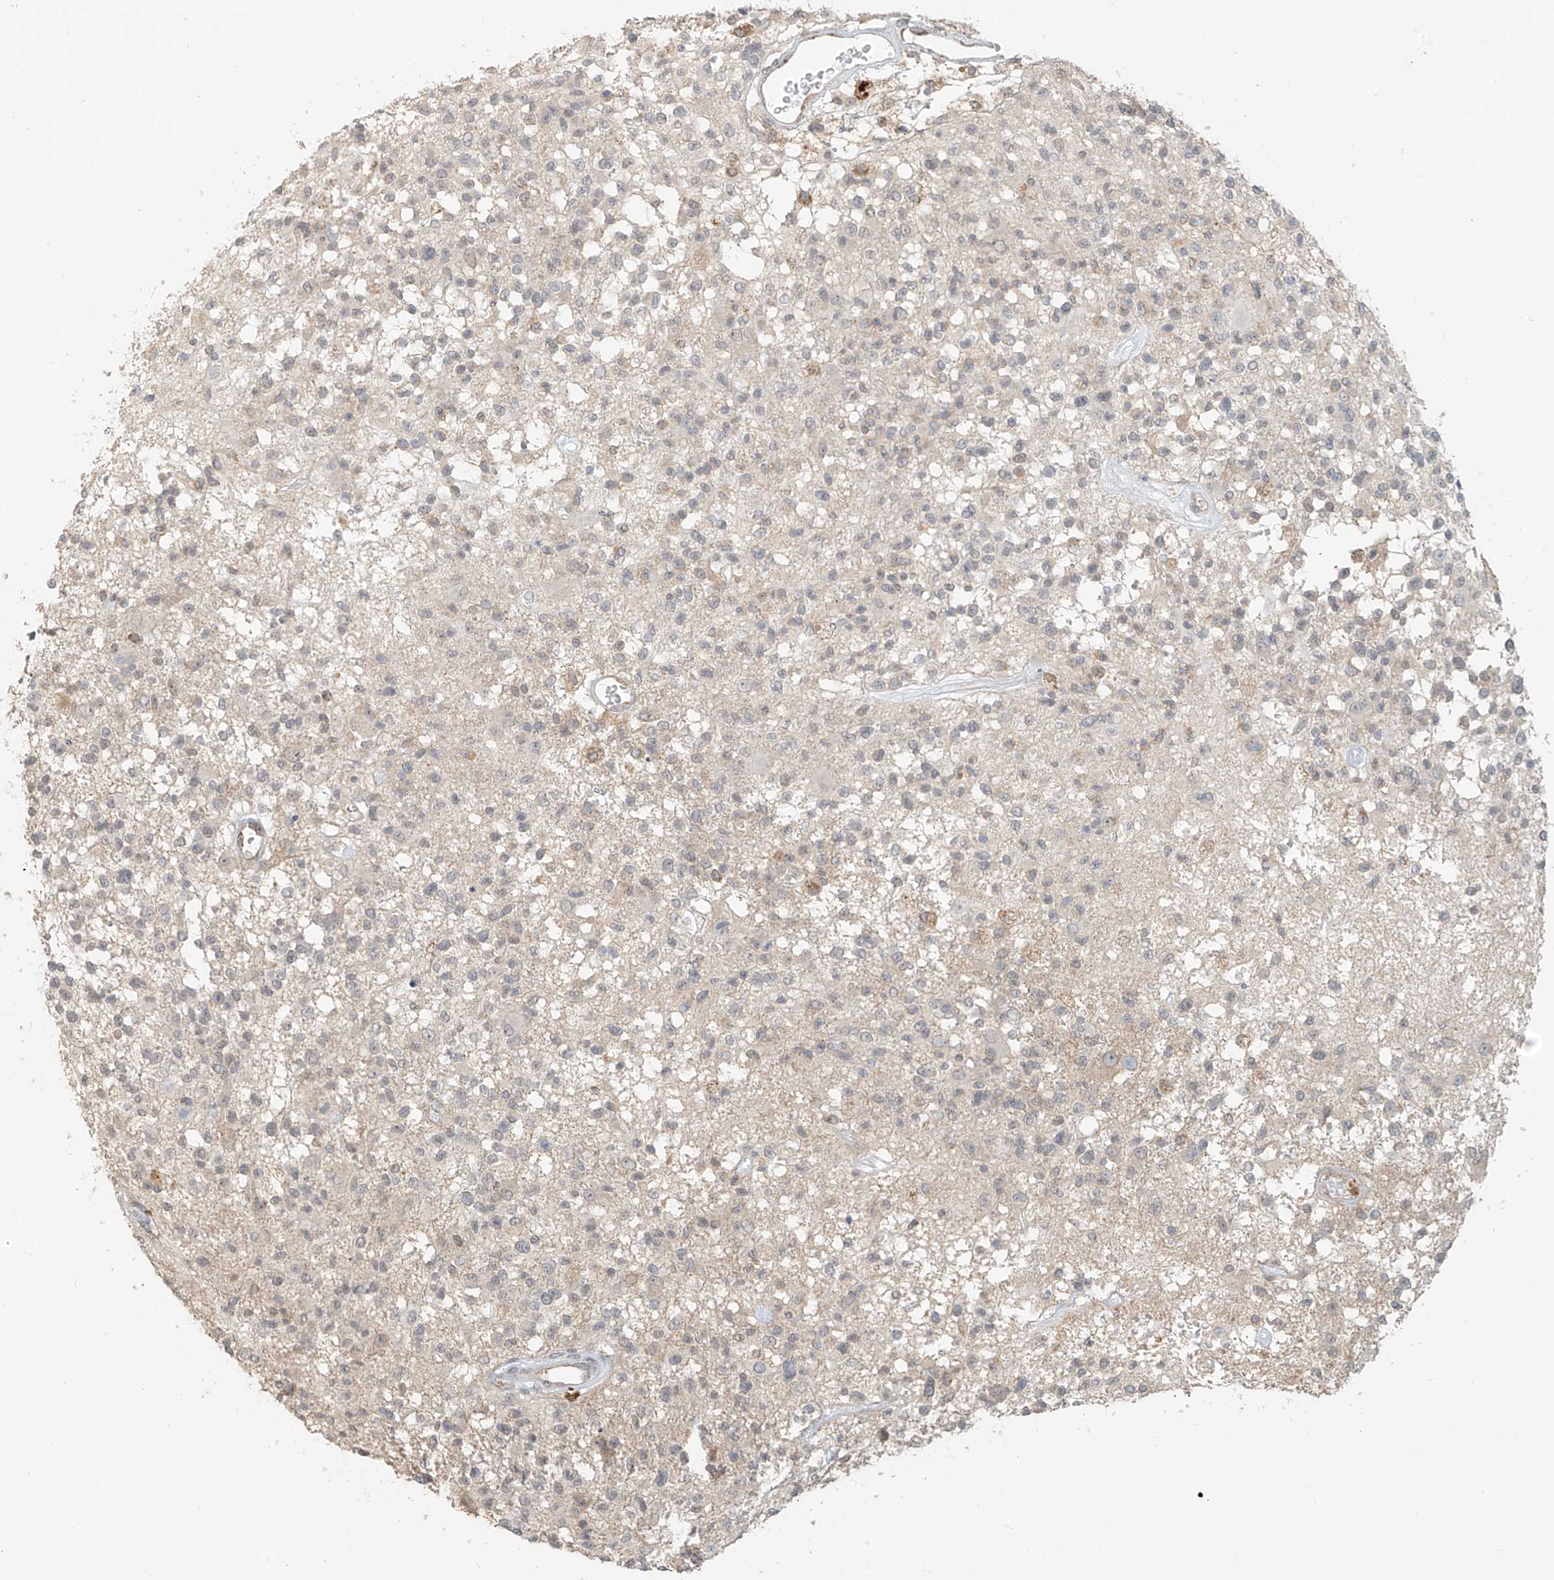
{"staining": {"intensity": "negative", "quantity": "none", "location": "none"}, "tissue": "glioma", "cell_type": "Tumor cells", "image_type": "cancer", "snomed": [{"axis": "morphology", "description": "Glioma, malignant, High grade"}, {"axis": "morphology", "description": "Glioblastoma, NOS"}, {"axis": "topography", "description": "Brain"}], "caption": "An immunohistochemistry (IHC) histopathology image of glioblastoma is shown. There is no staining in tumor cells of glioblastoma.", "gene": "ABCD1", "patient": {"sex": "male", "age": 60}}